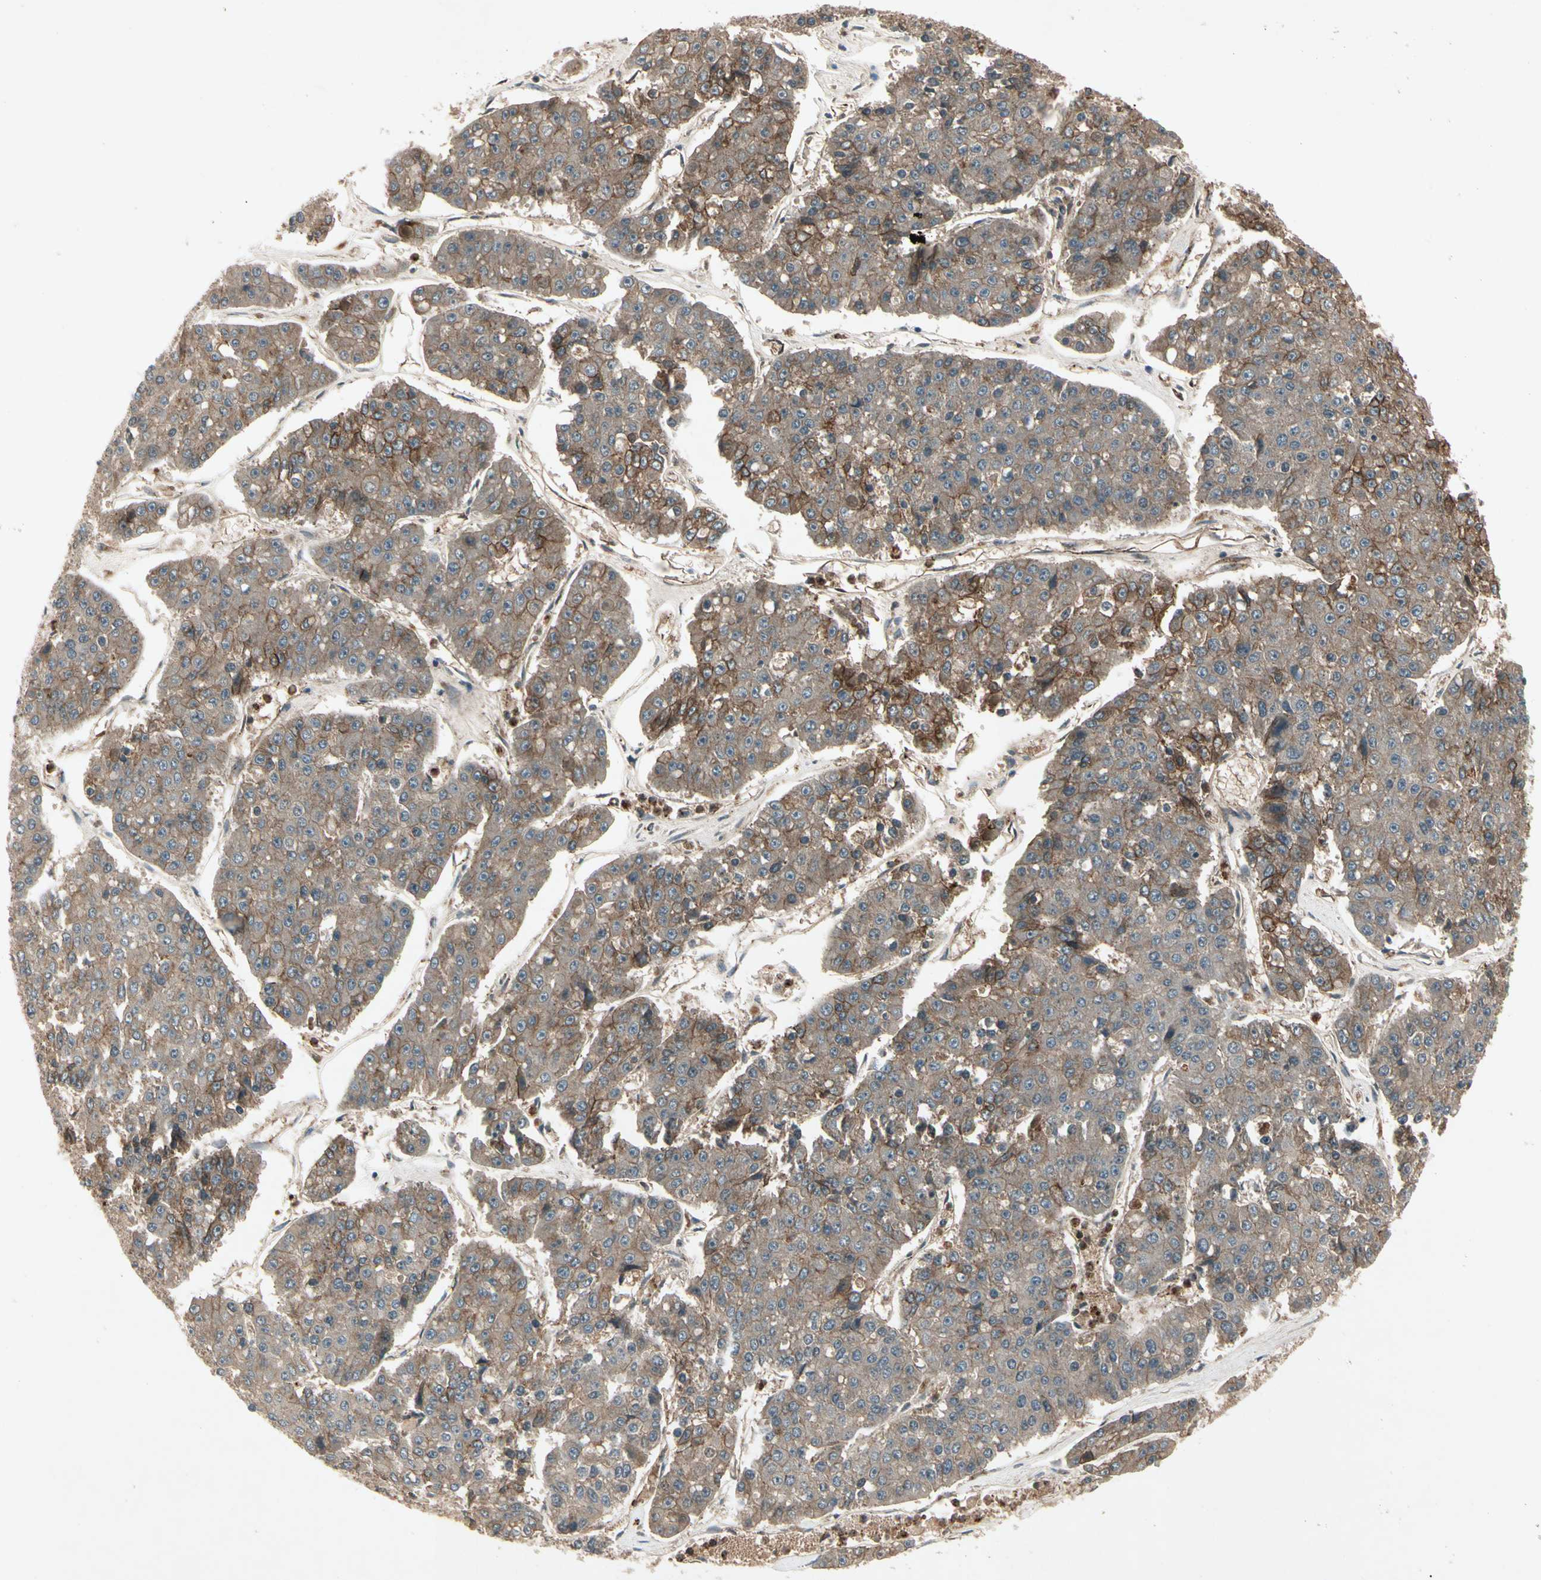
{"staining": {"intensity": "strong", "quantity": "<25%", "location": "cytoplasmic/membranous"}, "tissue": "pancreatic cancer", "cell_type": "Tumor cells", "image_type": "cancer", "snomed": [{"axis": "morphology", "description": "Adenocarcinoma, NOS"}, {"axis": "topography", "description": "Pancreas"}], "caption": "An image of human pancreatic cancer stained for a protein reveals strong cytoplasmic/membranous brown staining in tumor cells.", "gene": "FLOT1", "patient": {"sex": "male", "age": 50}}